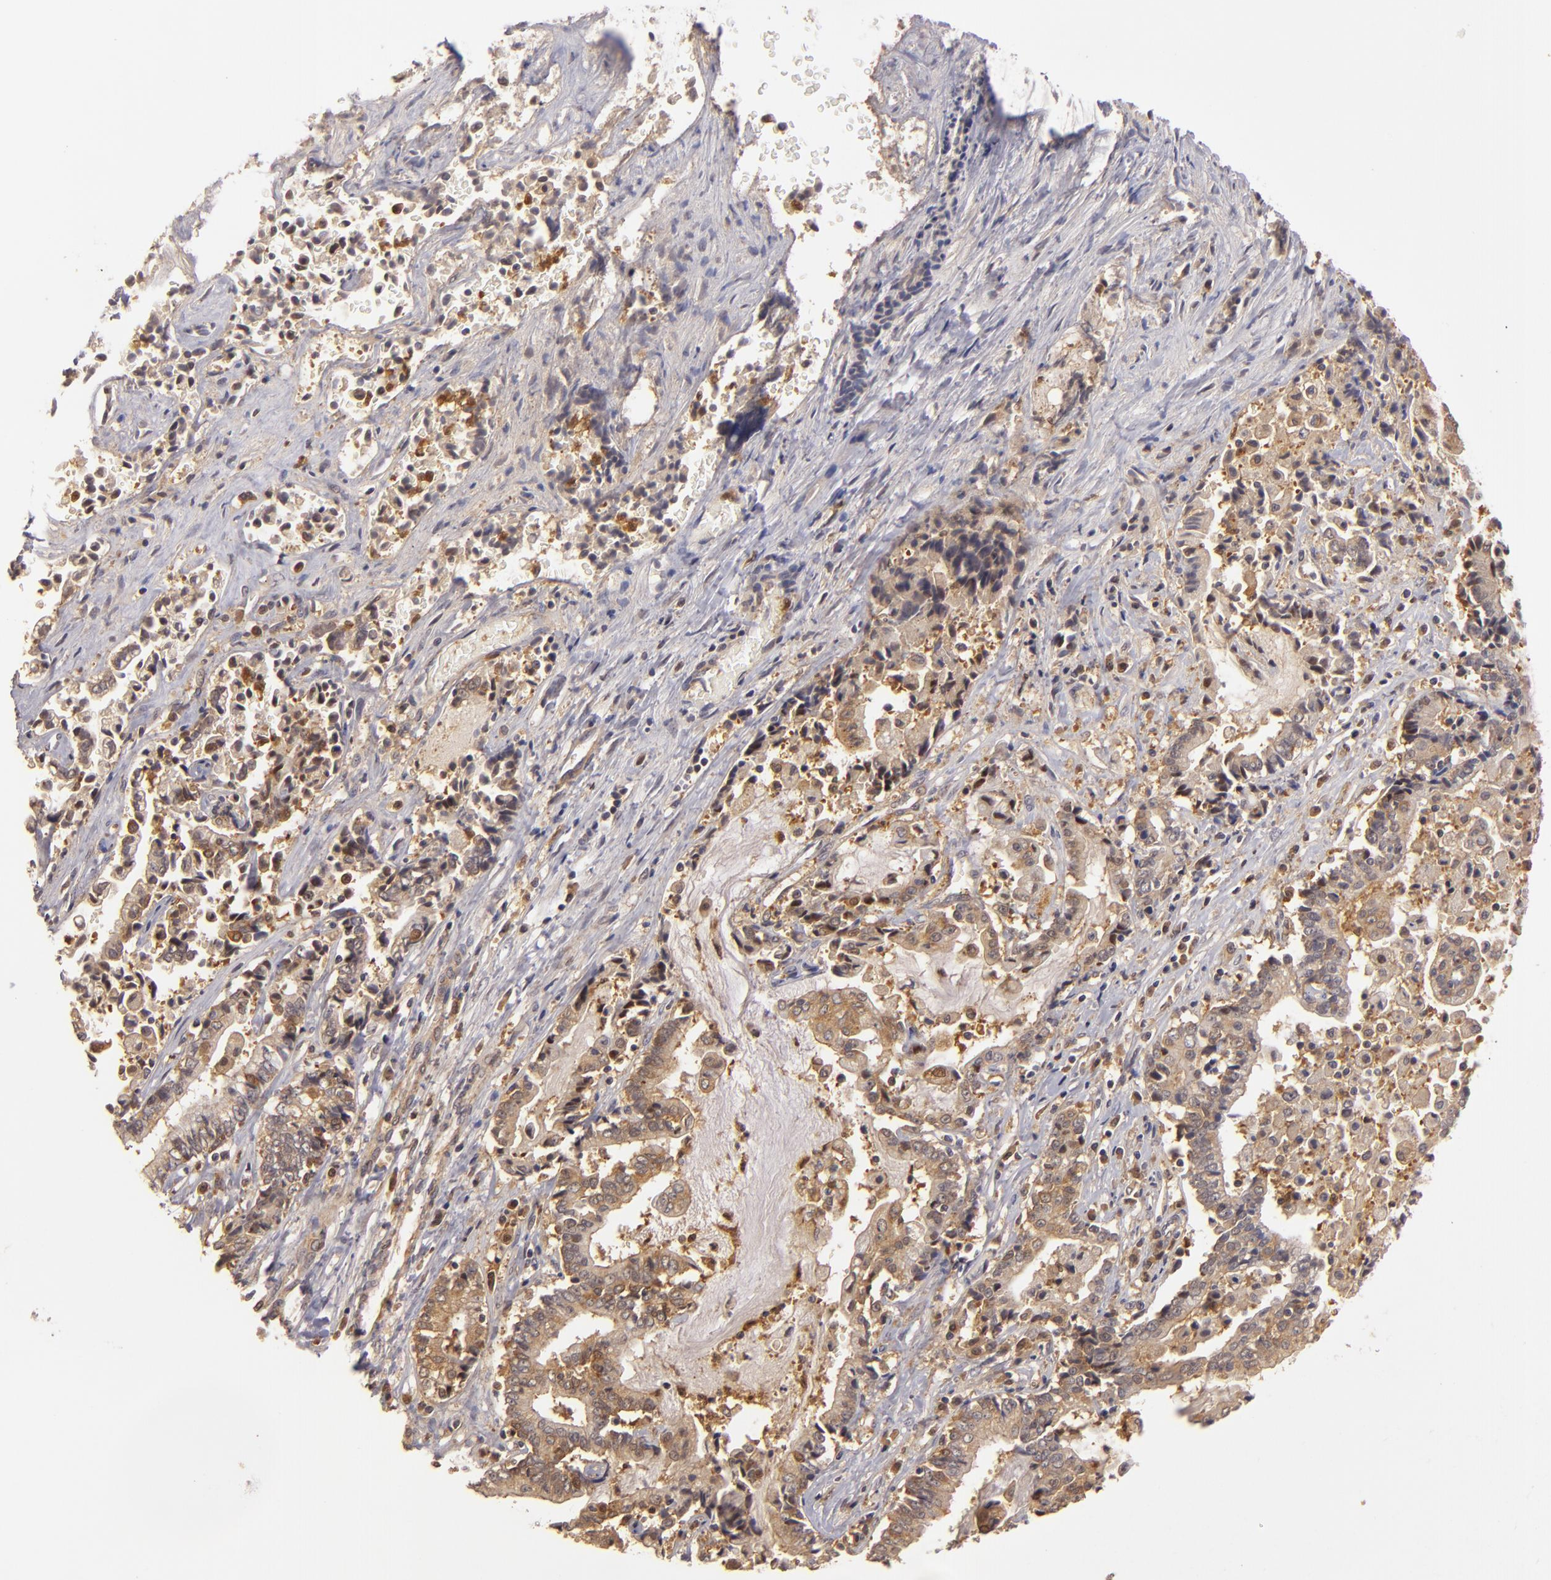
{"staining": {"intensity": "strong", "quantity": ">75%", "location": "cytoplasmic/membranous"}, "tissue": "liver cancer", "cell_type": "Tumor cells", "image_type": "cancer", "snomed": [{"axis": "morphology", "description": "Cholangiocarcinoma"}, {"axis": "topography", "description": "Liver"}], "caption": "Liver cancer stained with IHC displays strong cytoplasmic/membranous expression in approximately >75% of tumor cells.", "gene": "PRKCD", "patient": {"sex": "male", "age": 57}}